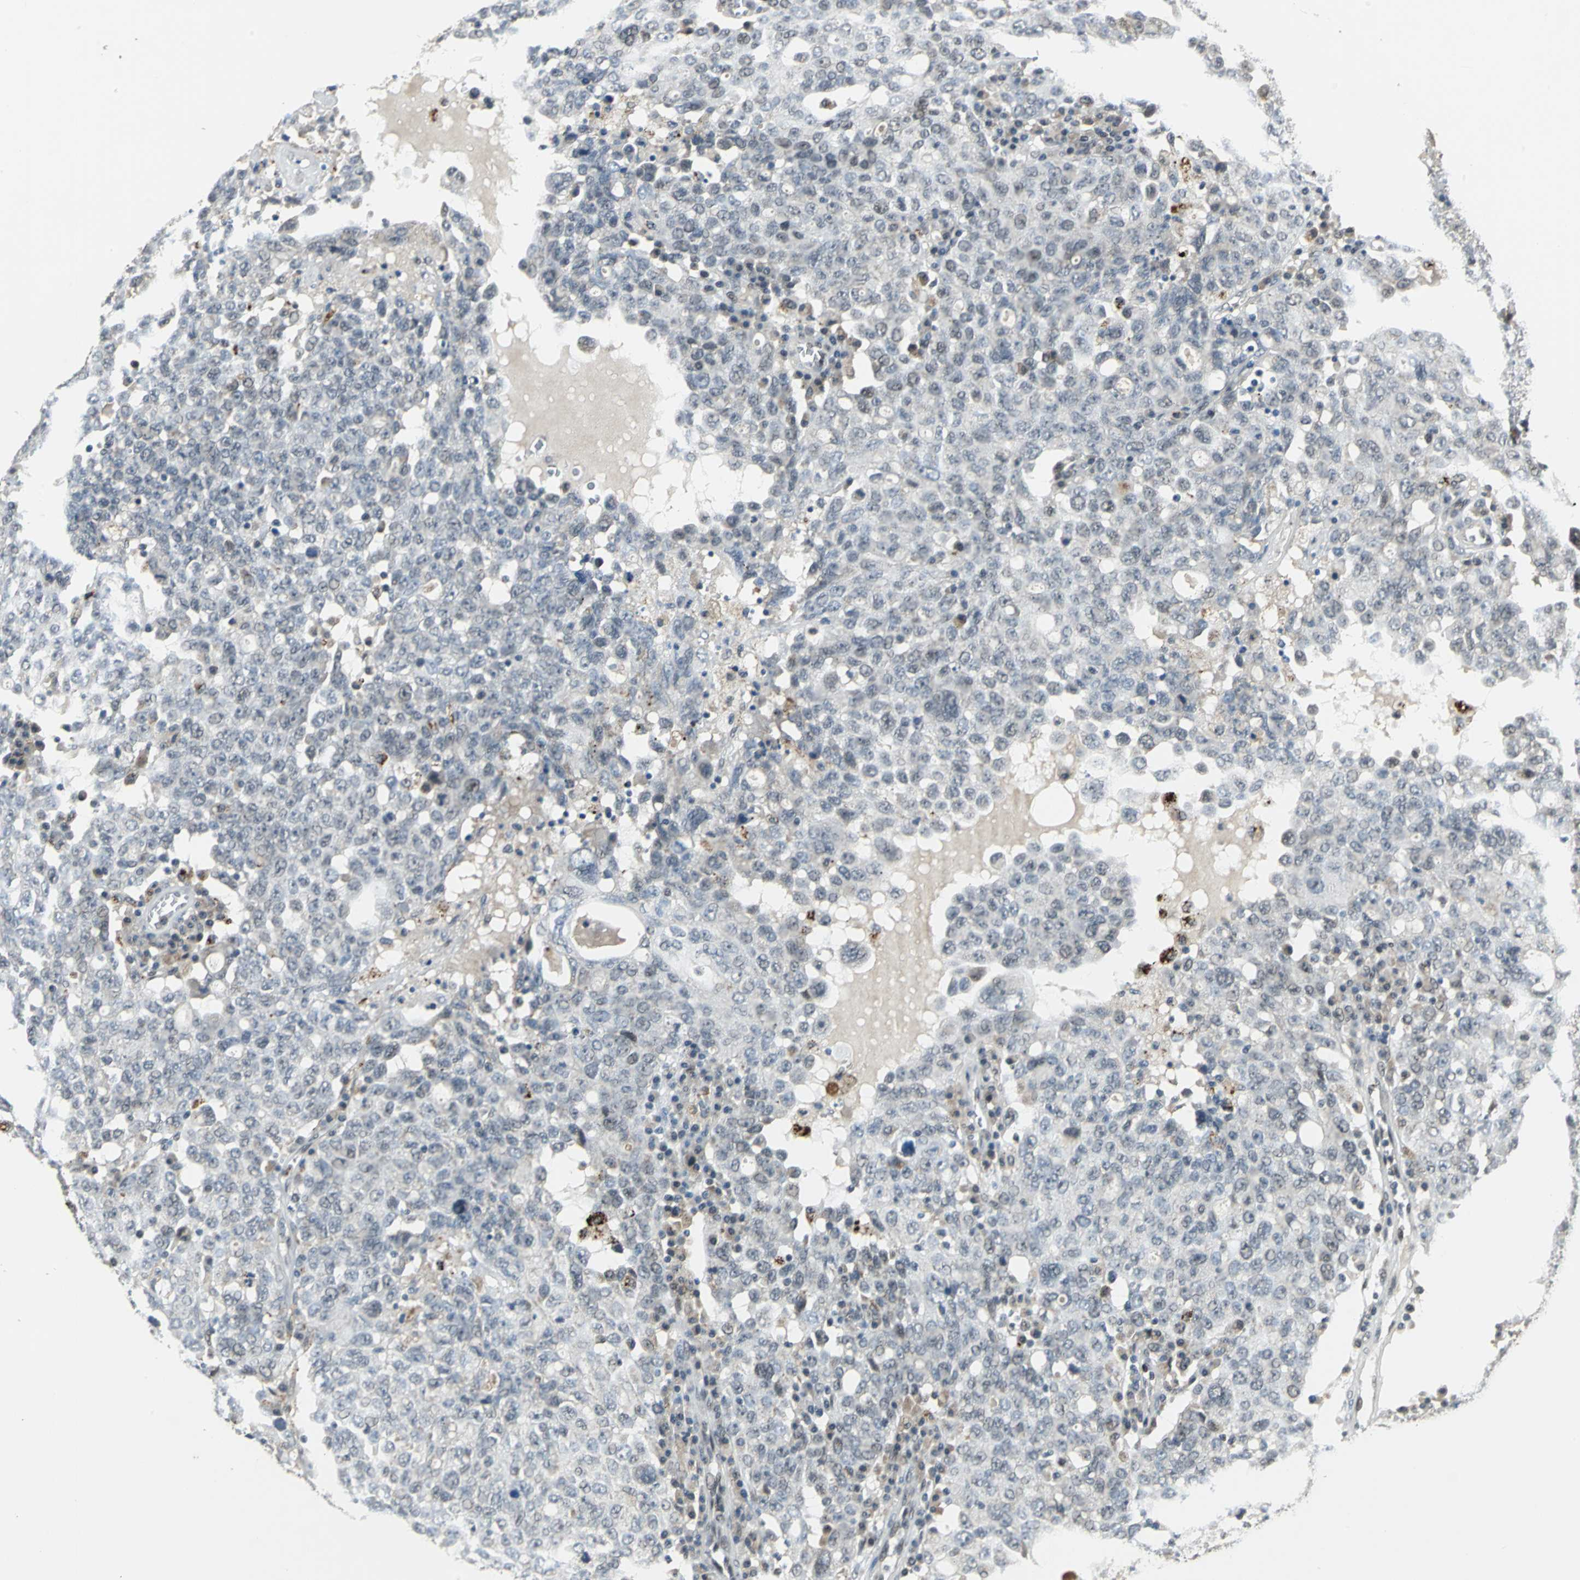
{"staining": {"intensity": "negative", "quantity": "none", "location": "none"}, "tissue": "ovarian cancer", "cell_type": "Tumor cells", "image_type": "cancer", "snomed": [{"axis": "morphology", "description": "Carcinoma, endometroid"}, {"axis": "topography", "description": "Ovary"}], "caption": "Protein analysis of endometroid carcinoma (ovarian) reveals no significant expression in tumor cells.", "gene": "ELF2", "patient": {"sex": "female", "age": 62}}